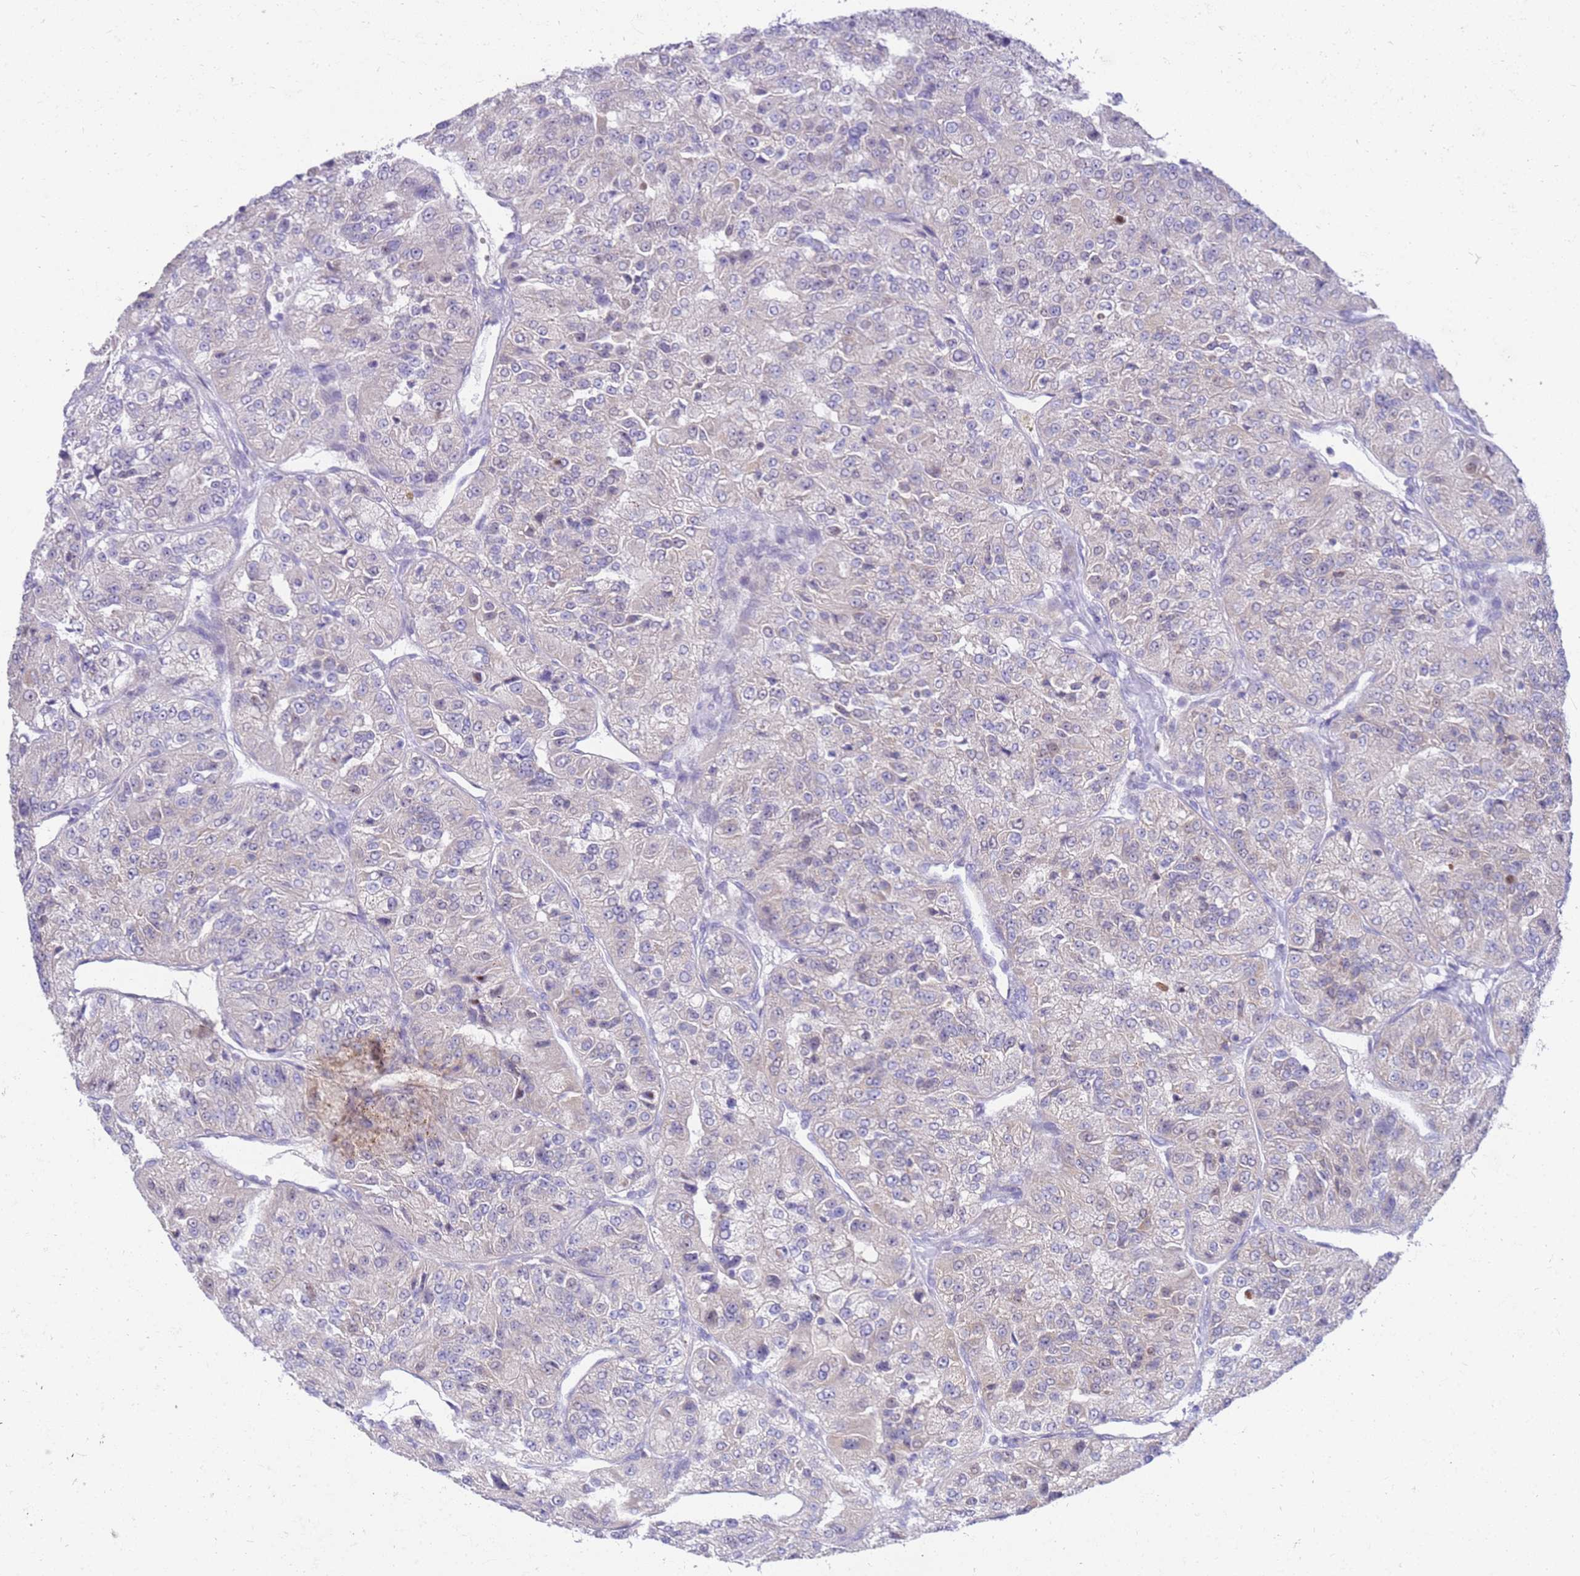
{"staining": {"intensity": "negative", "quantity": "none", "location": "none"}, "tissue": "renal cancer", "cell_type": "Tumor cells", "image_type": "cancer", "snomed": [{"axis": "morphology", "description": "Adenocarcinoma, NOS"}, {"axis": "topography", "description": "Kidney"}], "caption": "An image of human renal cancer is negative for staining in tumor cells.", "gene": "STK25", "patient": {"sex": "female", "age": 63}}